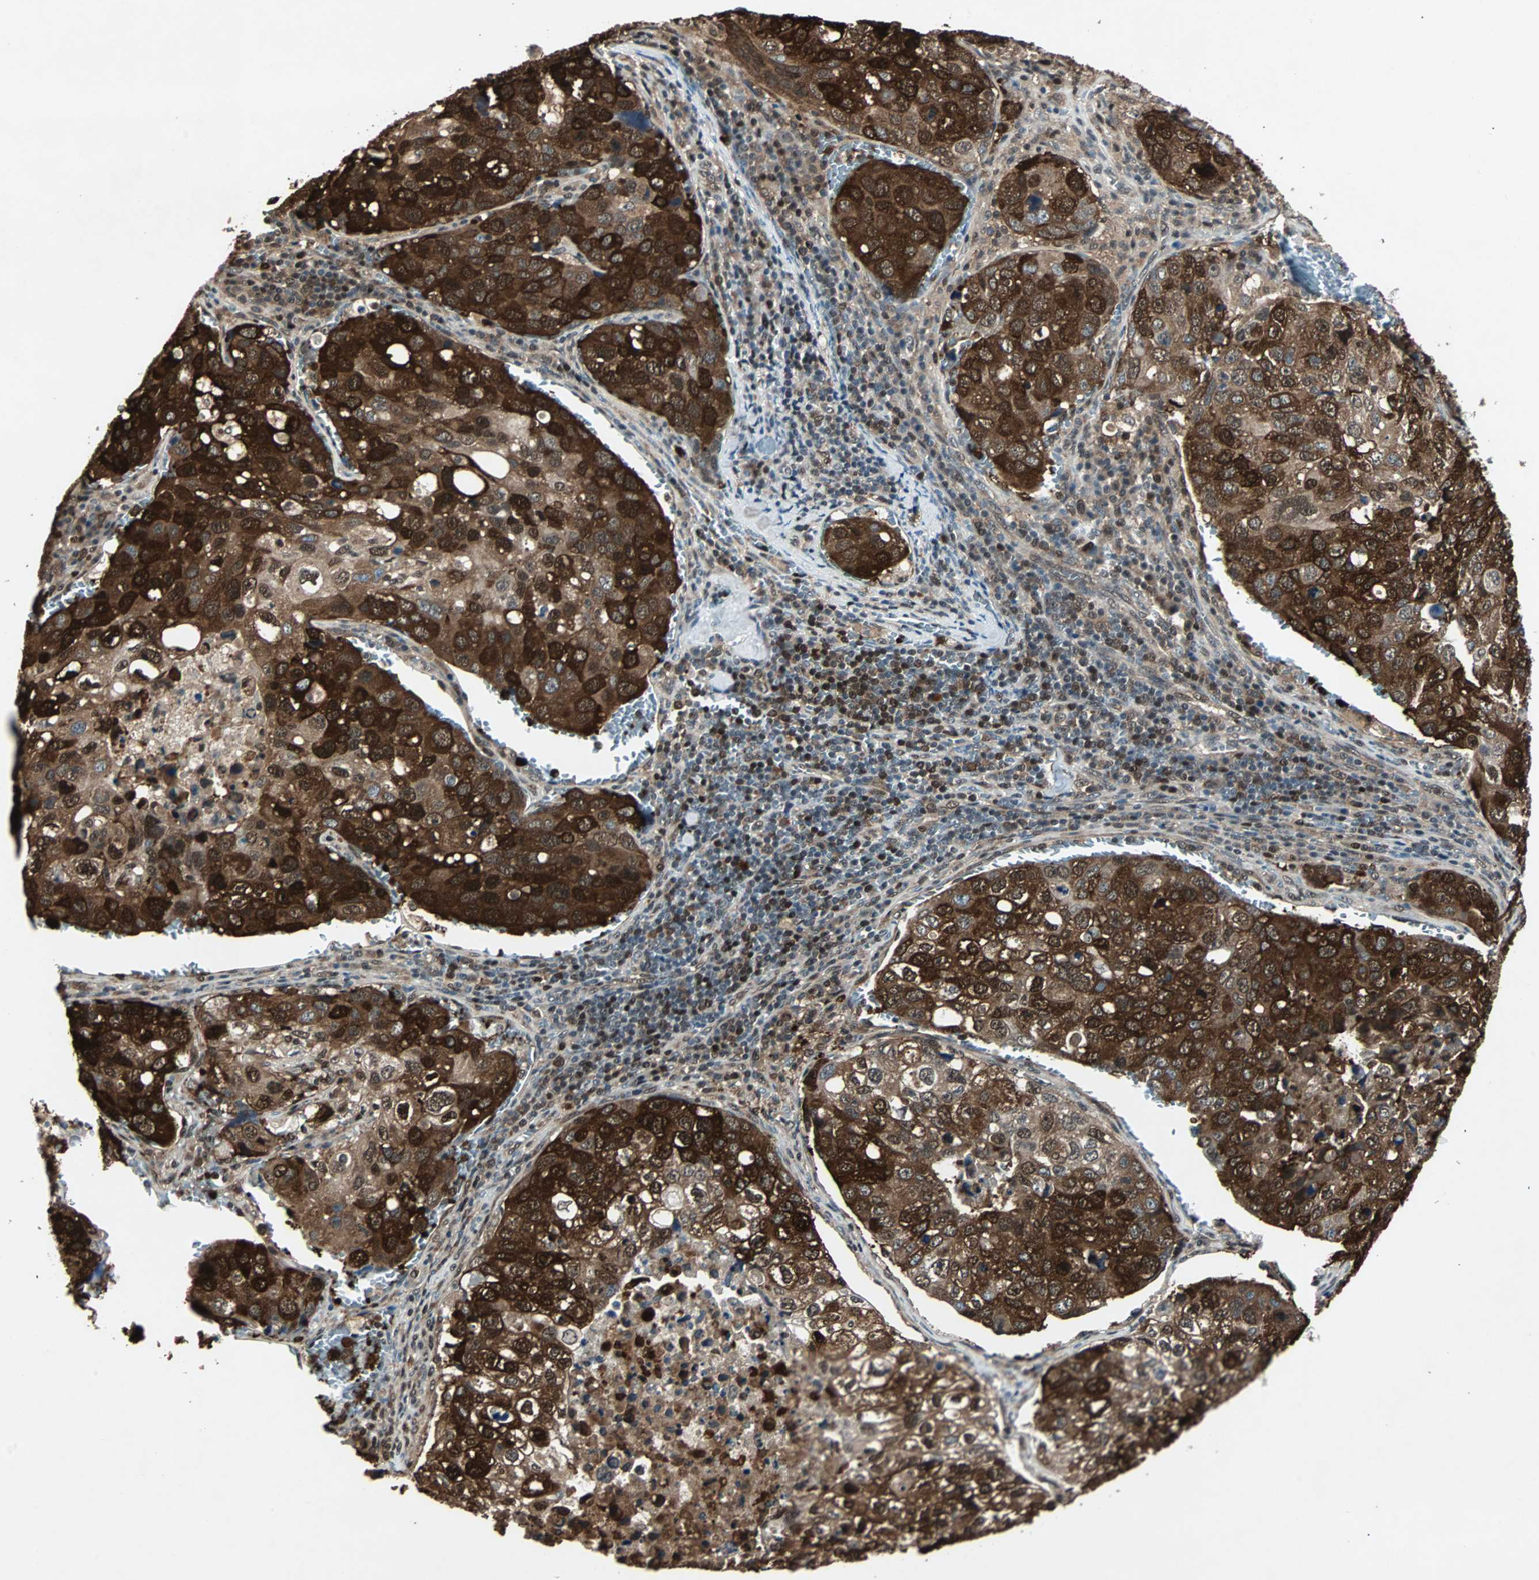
{"staining": {"intensity": "strong", "quantity": ">75%", "location": "cytoplasmic/membranous,nuclear"}, "tissue": "urothelial cancer", "cell_type": "Tumor cells", "image_type": "cancer", "snomed": [{"axis": "morphology", "description": "Urothelial carcinoma, High grade"}, {"axis": "topography", "description": "Lymph node"}, {"axis": "topography", "description": "Urinary bladder"}], "caption": "The immunohistochemical stain shows strong cytoplasmic/membranous and nuclear expression in tumor cells of high-grade urothelial carcinoma tissue.", "gene": "ACLY", "patient": {"sex": "male", "age": 51}}